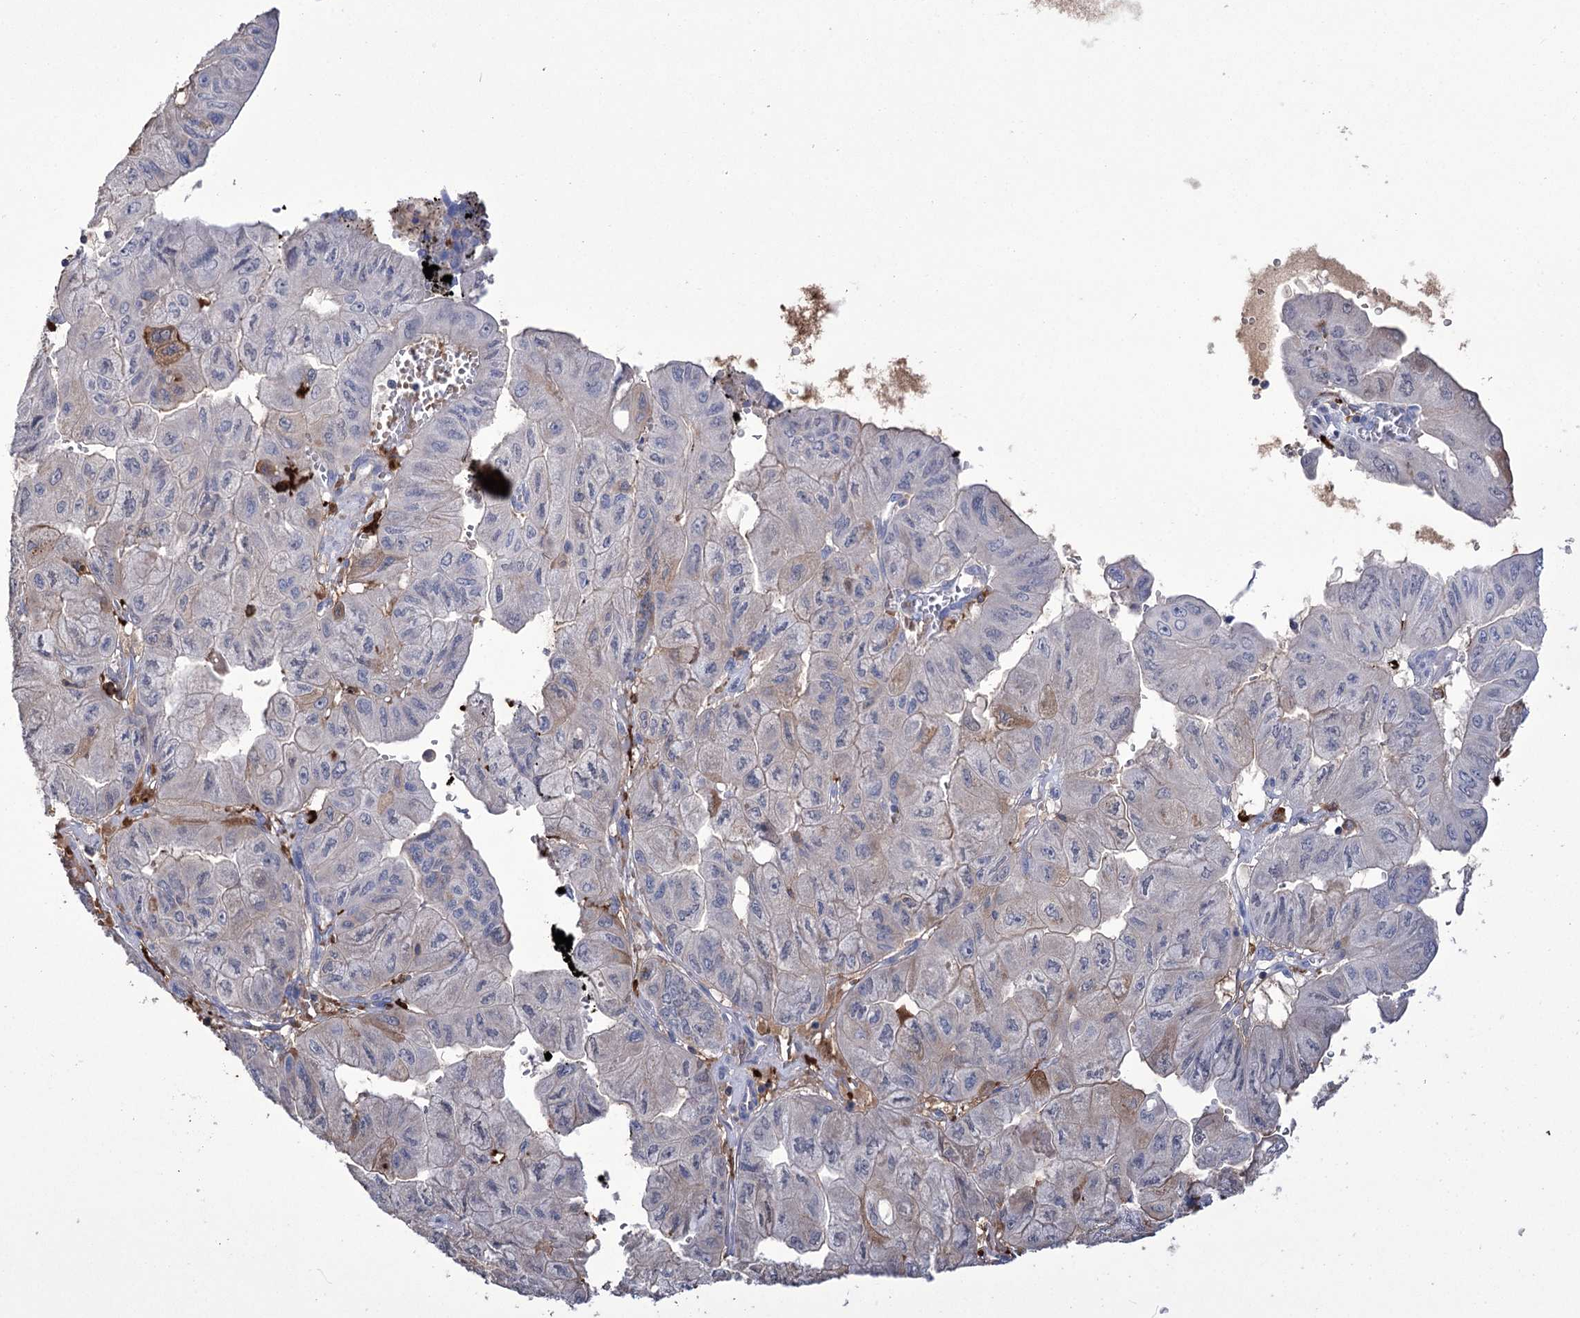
{"staining": {"intensity": "weak", "quantity": "<25%", "location": "cytoplasmic/membranous"}, "tissue": "pancreatic cancer", "cell_type": "Tumor cells", "image_type": "cancer", "snomed": [{"axis": "morphology", "description": "Adenocarcinoma, NOS"}, {"axis": "topography", "description": "Pancreas"}], "caption": "Pancreatic cancer (adenocarcinoma) was stained to show a protein in brown. There is no significant expression in tumor cells.", "gene": "ZNF622", "patient": {"sex": "male", "age": 51}}